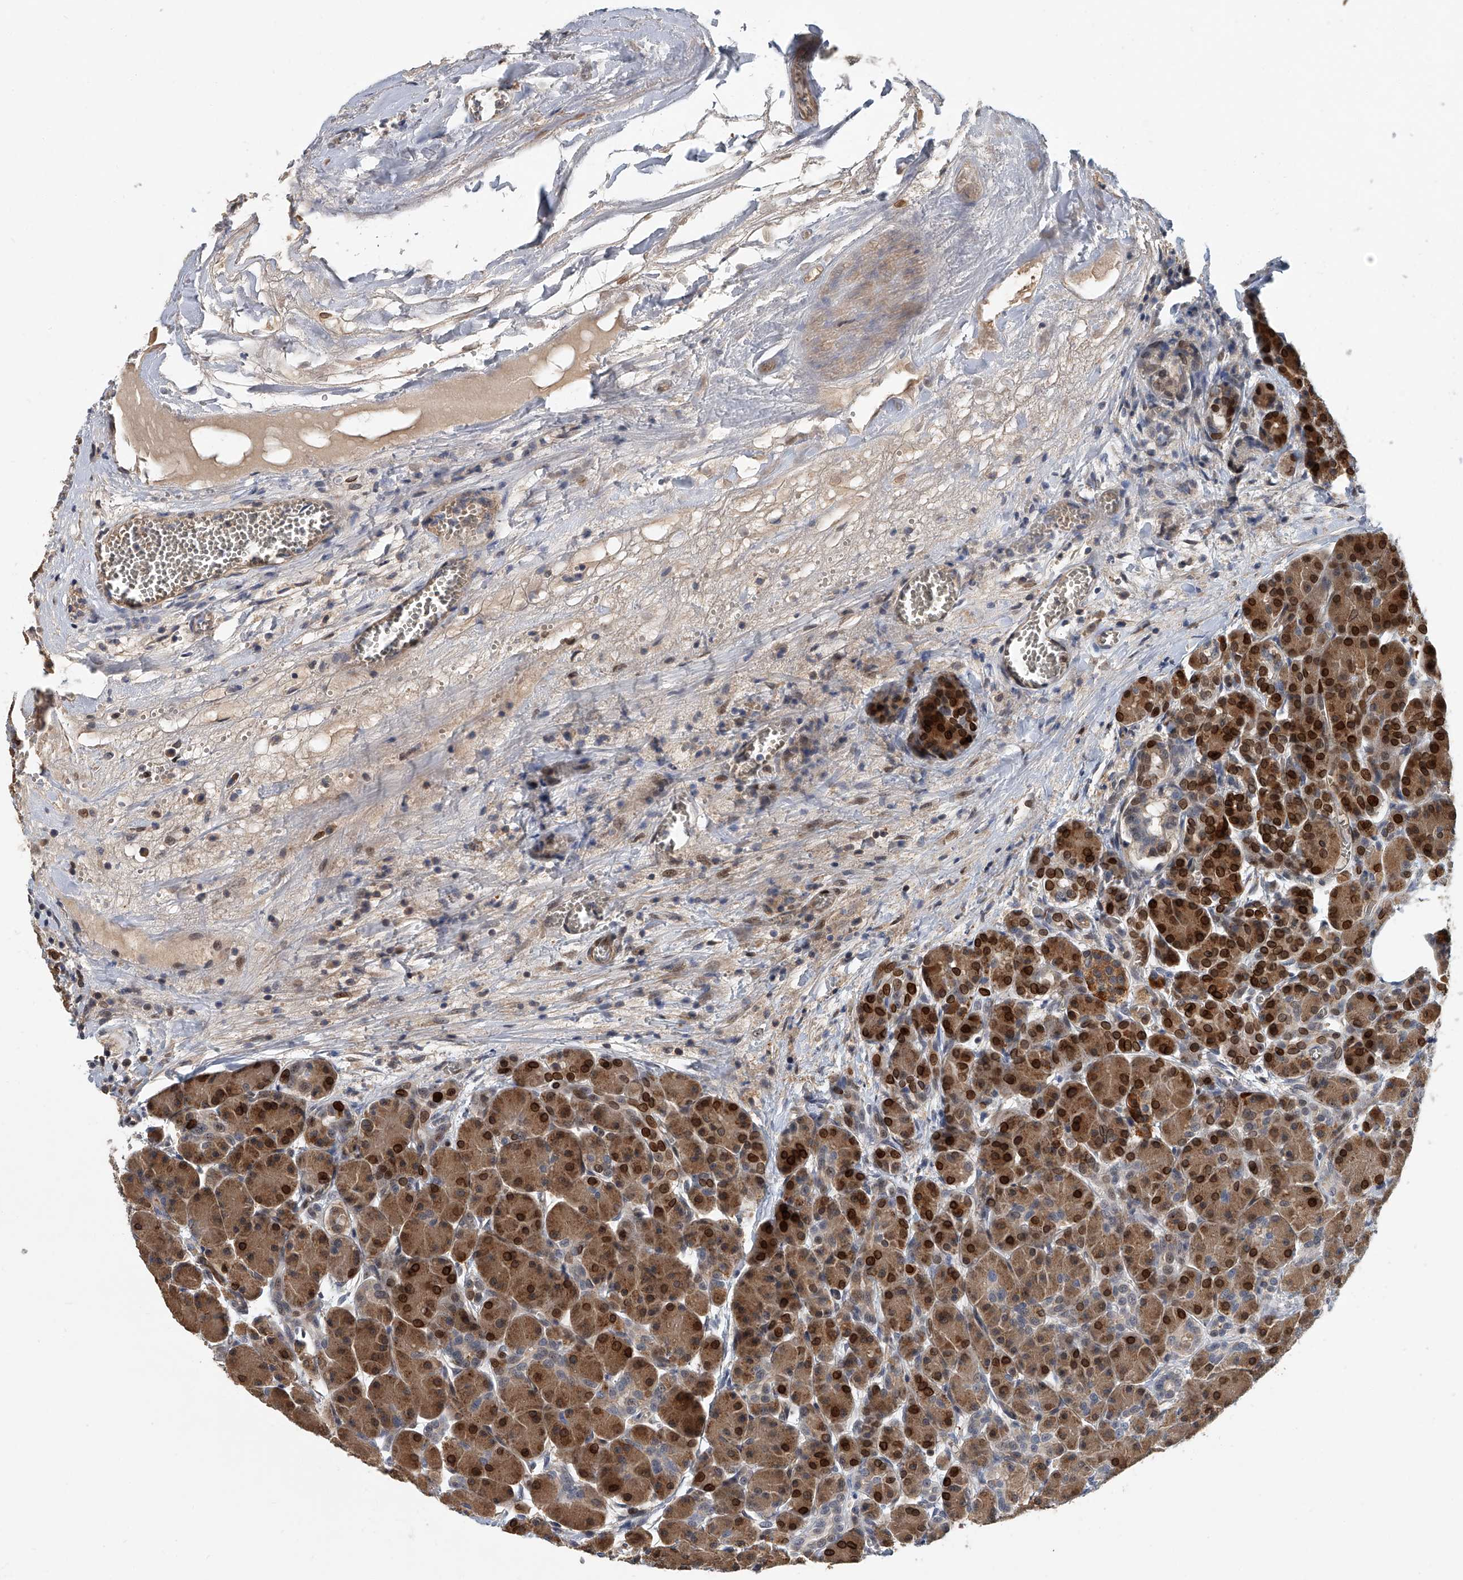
{"staining": {"intensity": "strong", "quantity": "25%-75%", "location": "cytoplasmic/membranous,nuclear"}, "tissue": "pancreas", "cell_type": "Exocrine glandular cells", "image_type": "normal", "snomed": [{"axis": "morphology", "description": "Normal tissue, NOS"}, {"axis": "topography", "description": "Pancreas"}], "caption": "Immunohistochemistry image of benign pancreas stained for a protein (brown), which demonstrates high levels of strong cytoplasmic/membranous,nuclear positivity in about 25%-75% of exocrine glandular cells.", "gene": "CD200", "patient": {"sex": "male", "age": 63}}